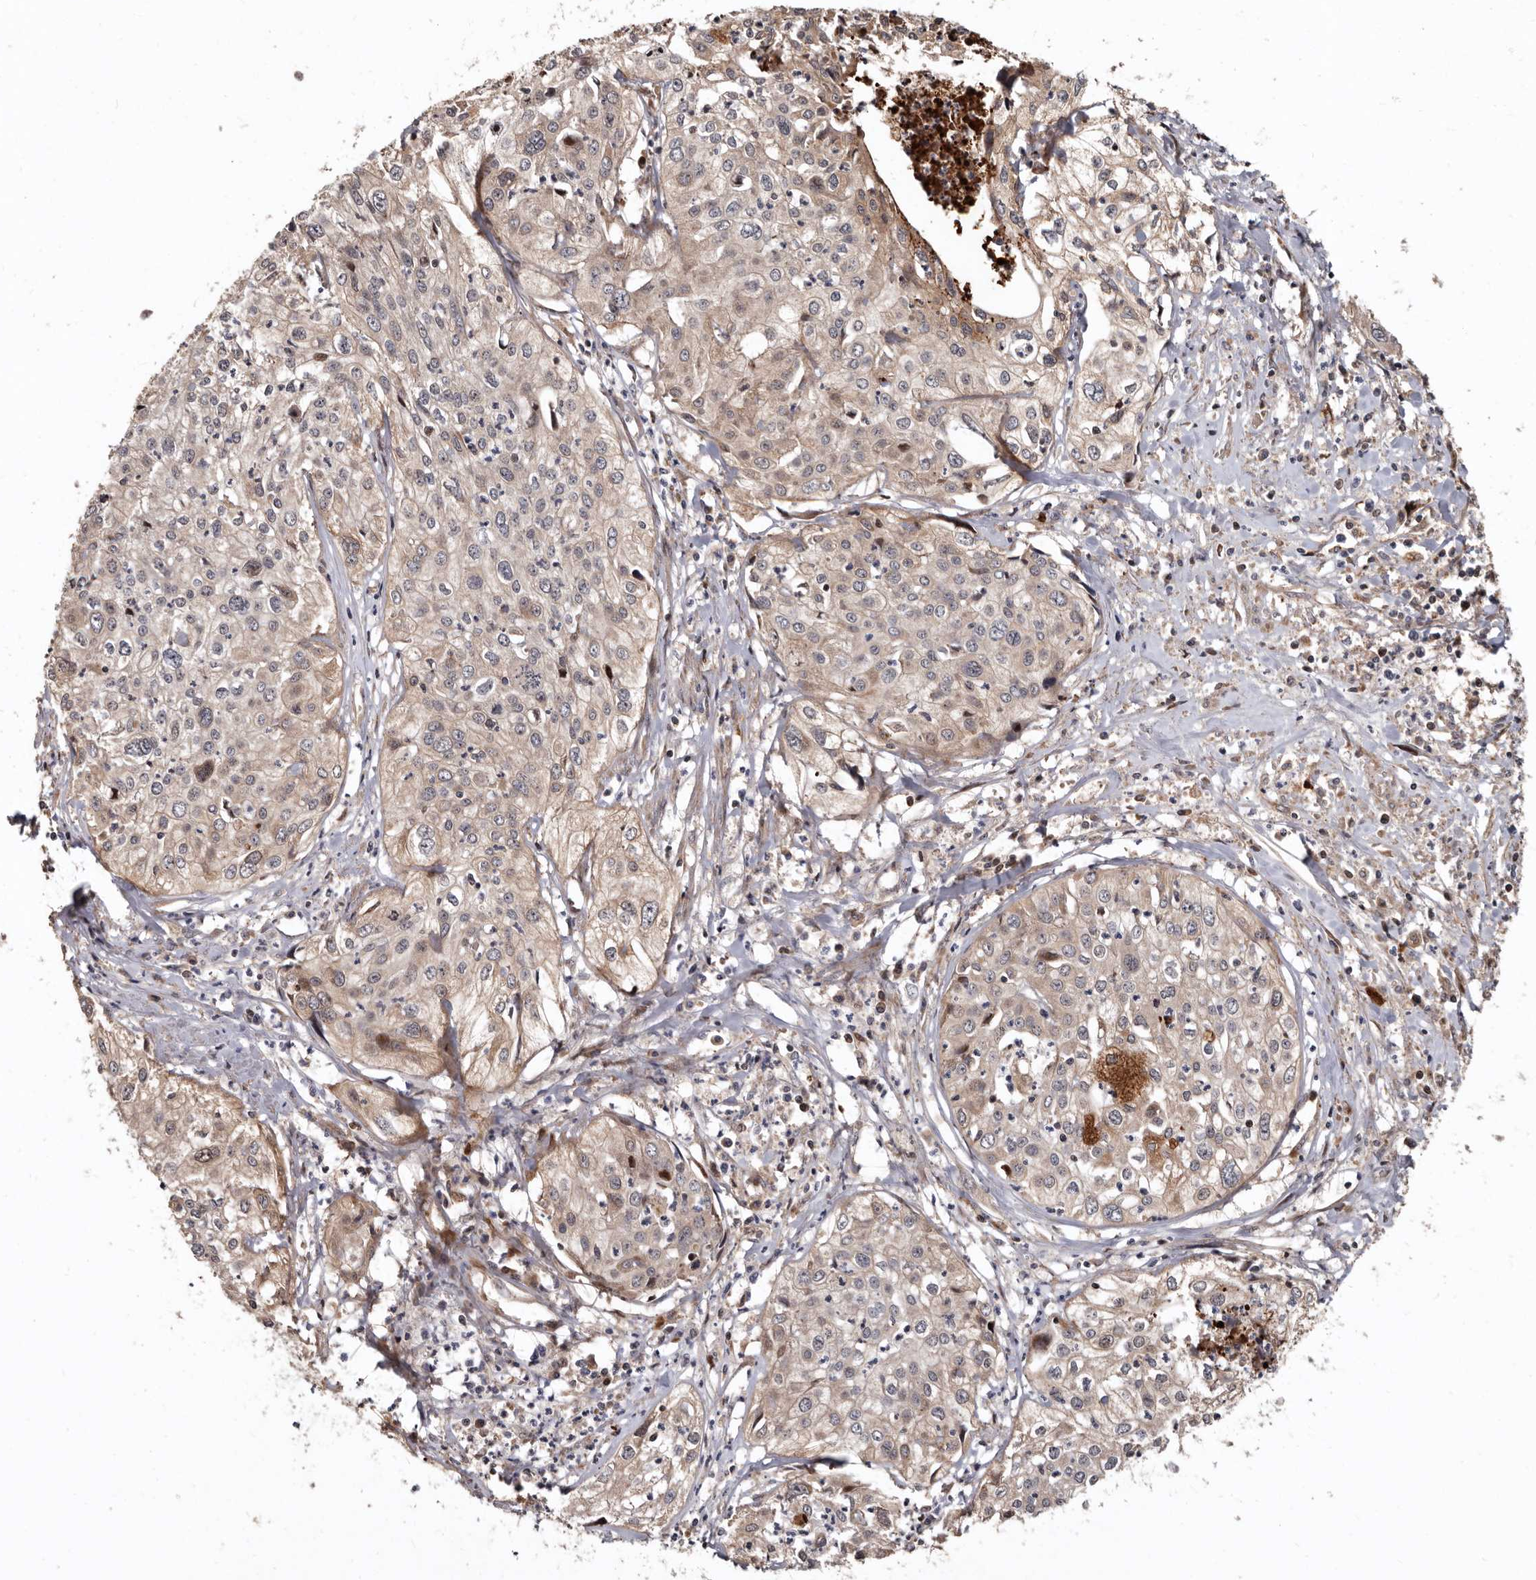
{"staining": {"intensity": "weak", "quantity": "<25%", "location": "cytoplasmic/membranous"}, "tissue": "cervical cancer", "cell_type": "Tumor cells", "image_type": "cancer", "snomed": [{"axis": "morphology", "description": "Squamous cell carcinoma, NOS"}, {"axis": "topography", "description": "Cervix"}], "caption": "Tumor cells show no significant protein positivity in cervical squamous cell carcinoma.", "gene": "WEE2", "patient": {"sex": "female", "age": 31}}